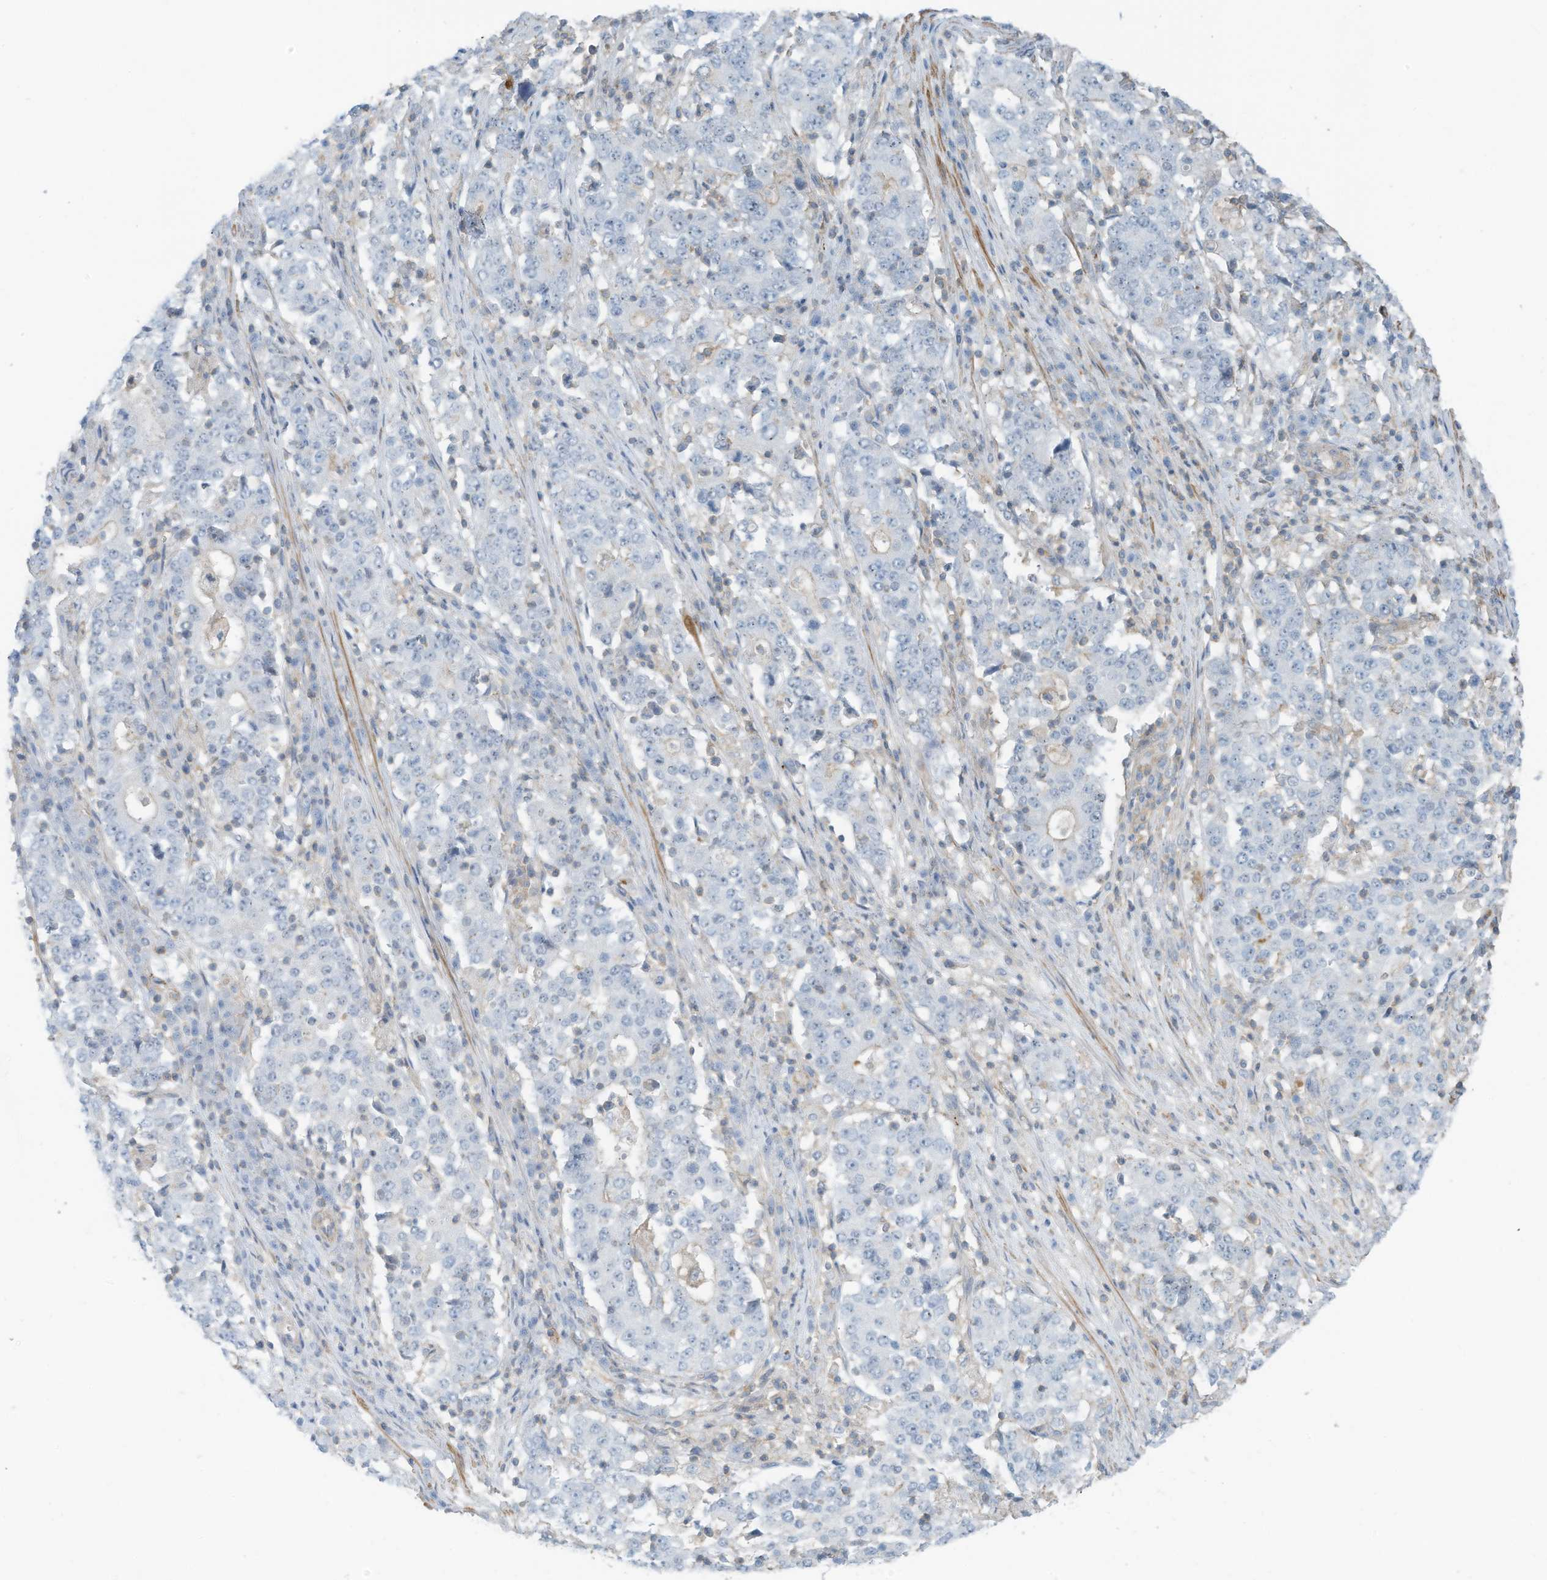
{"staining": {"intensity": "negative", "quantity": "none", "location": "none"}, "tissue": "stomach cancer", "cell_type": "Tumor cells", "image_type": "cancer", "snomed": [{"axis": "morphology", "description": "Adenocarcinoma, NOS"}, {"axis": "topography", "description": "Stomach"}], "caption": "Immunohistochemical staining of human stomach cancer (adenocarcinoma) reveals no significant positivity in tumor cells. Nuclei are stained in blue.", "gene": "ZNF846", "patient": {"sex": "male", "age": 59}}